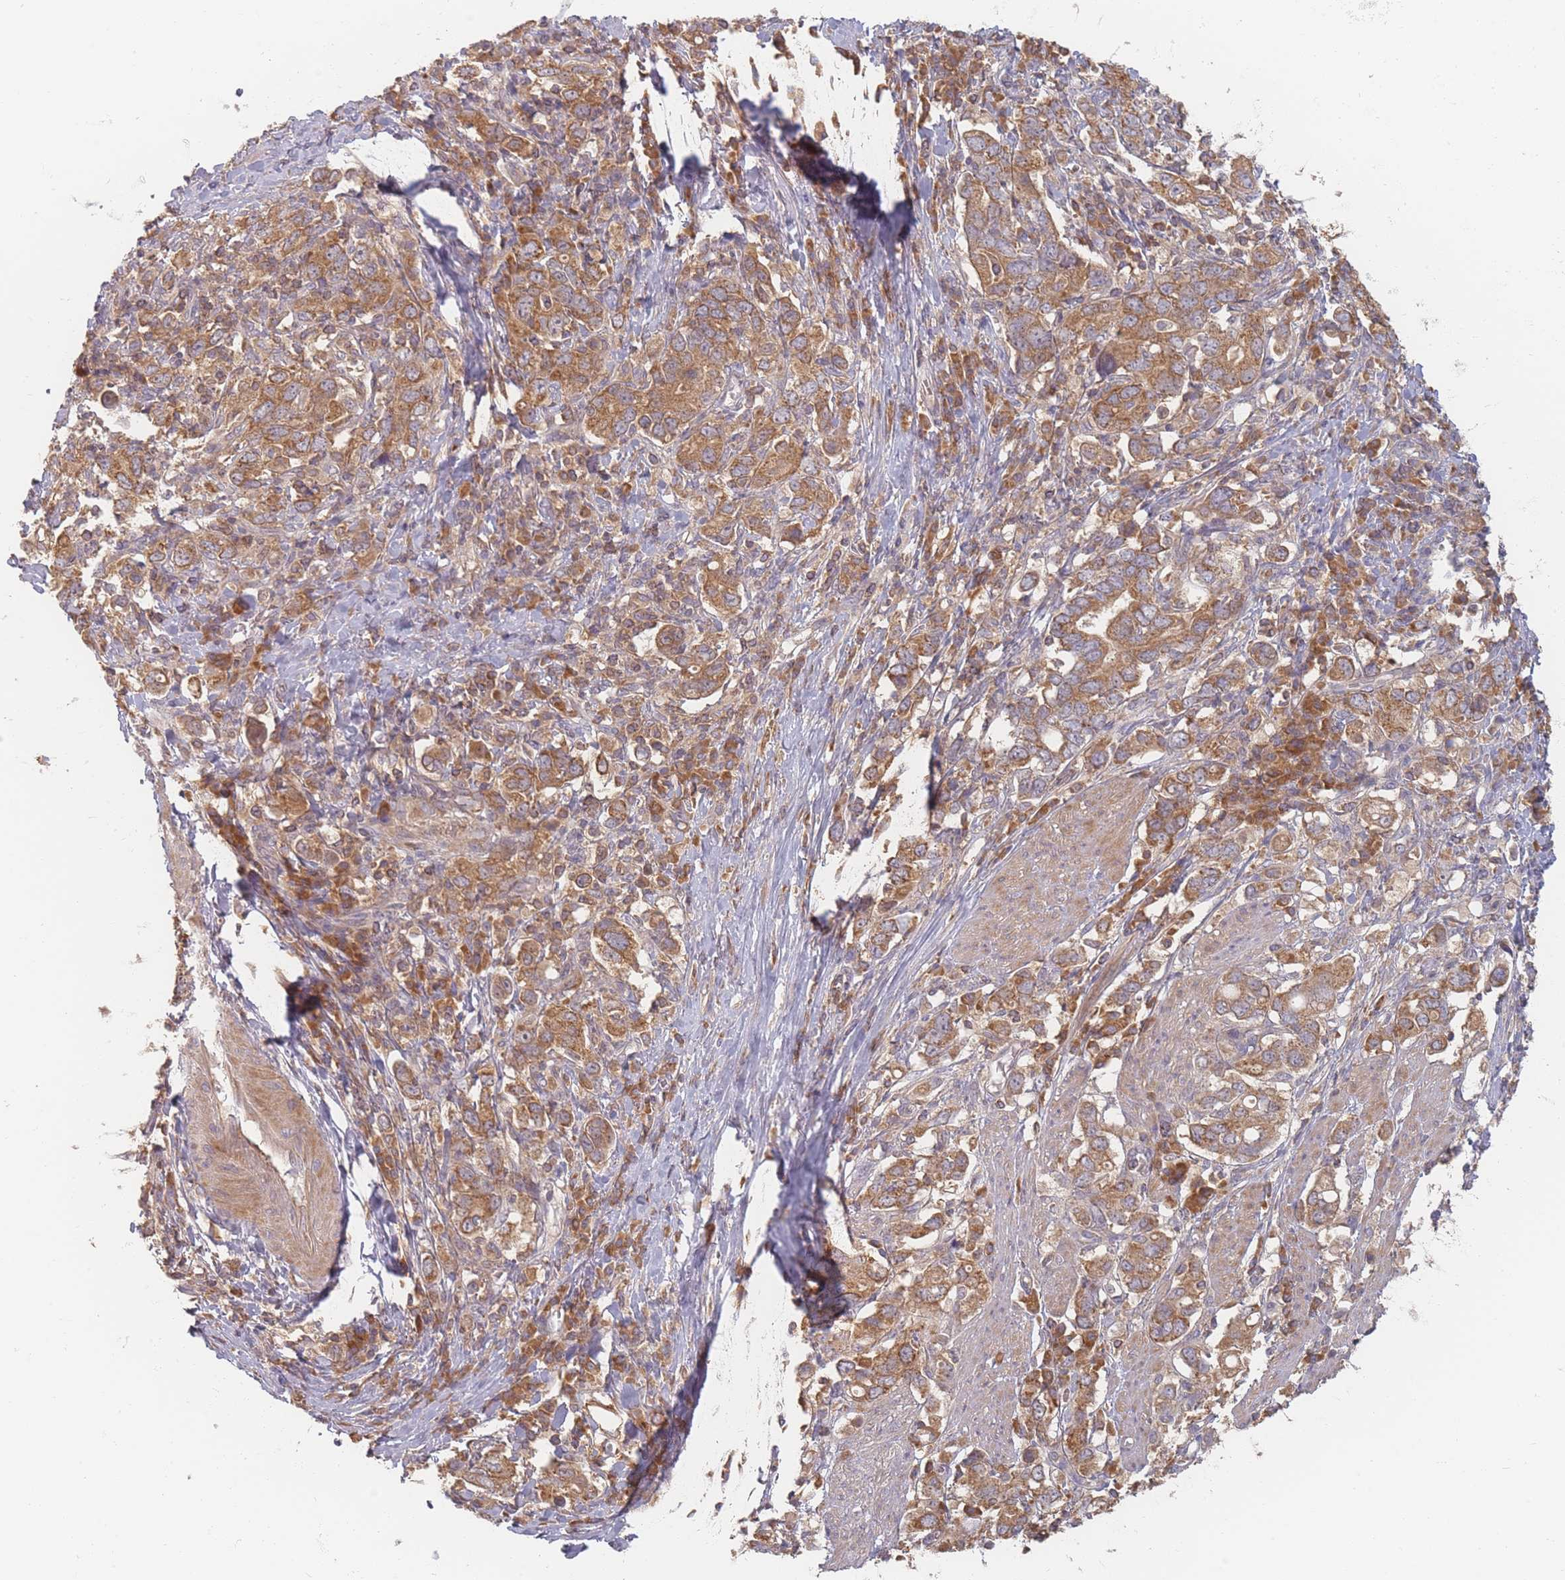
{"staining": {"intensity": "moderate", "quantity": ">75%", "location": "cytoplasmic/membranous"}, "tissue": "stomach cancer", "cell_type": "Tumor cells", "image_type": "cancer", "snomed": [{"axis": "morphology", "description": "Adenocarcinoma, NOS"}, {"axis": "topography", "description": "Stomach, upper"}, {"axis": "topography", "description": "Stomach"}], "caption": "Immunohistochemical staining of stomach adenocarcinoma shows moderate cytoplasmic/membranous protein staining in approximately >75% of tumor cells. (DAB (3,3'-diaminobenzidine) IHC with brightfield microscopy, high magnification).", "gene": "SLC35F3", "patient": {"sex": "male", "age": 62}}